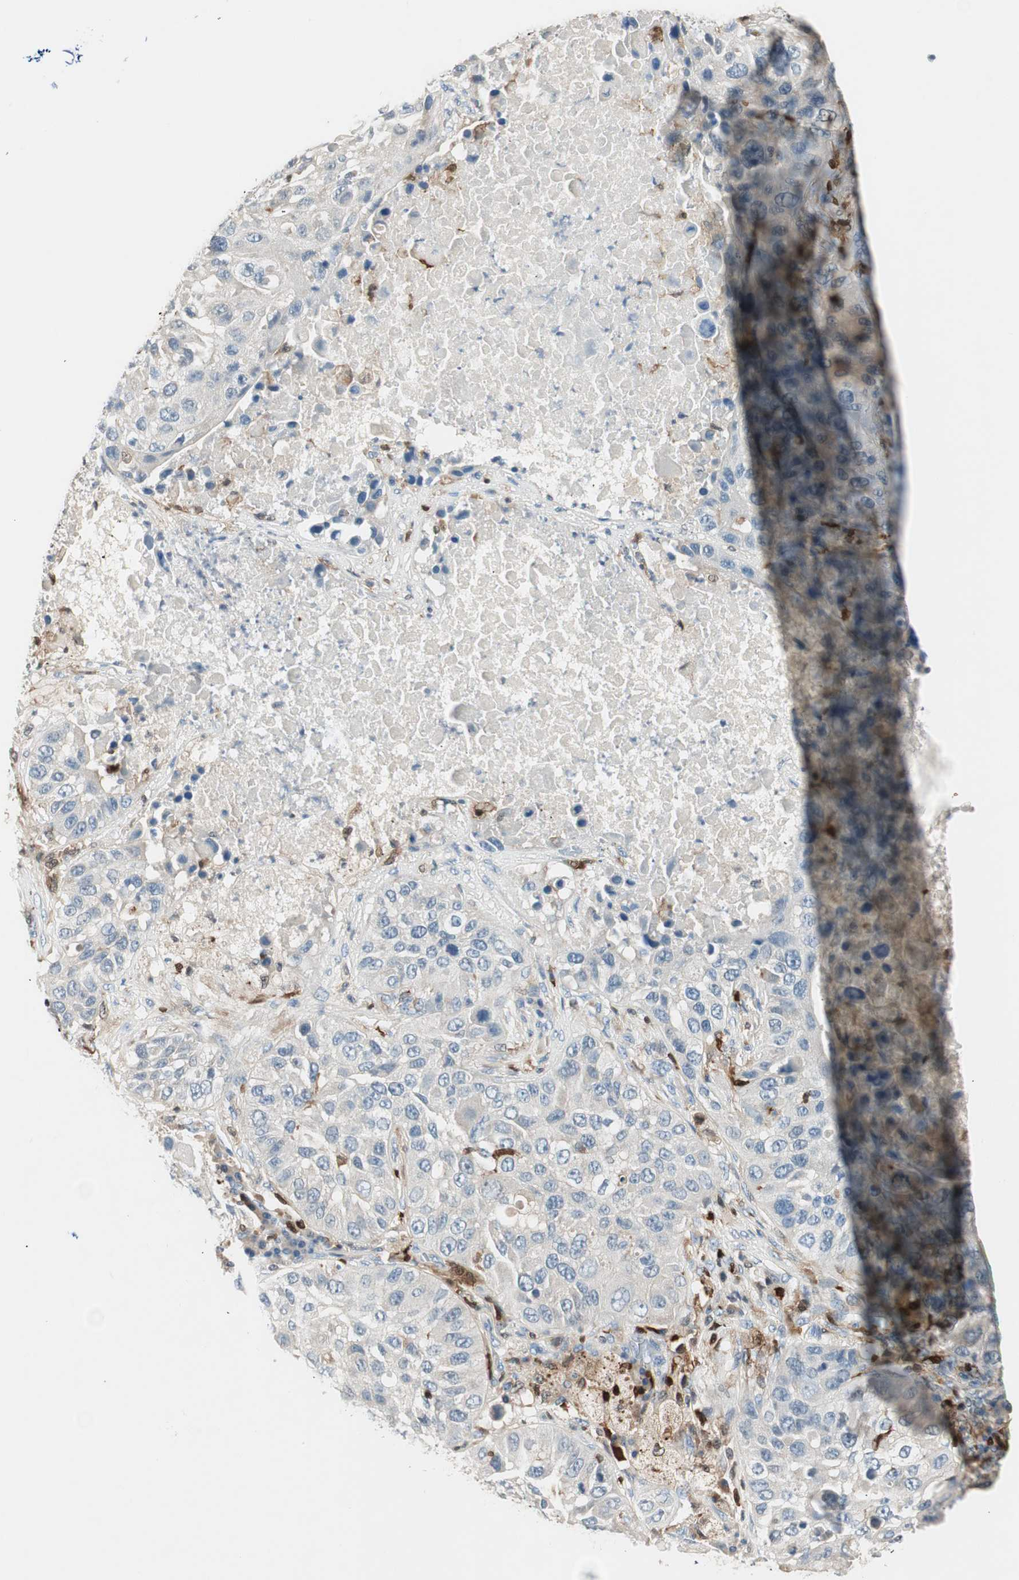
{"staining": {"intensity": "negative", "quantity": "none", "location": "none"}, "tissue": "lung cancer", "cell_type": "Tumor cells", "image_type": "cancer", "snomed": [{"axis": "morphology", "description": "Squamous cell carcinoma, NOS"}, {"axis": "topography", "description": "Lung"}], "caption": "High magnification brightfield microscopy of squamous cell carcinoma (lung) stained with DAB (3,3'-diaminobenzidine) (brown) and counterstained with hematoxylin (blue): tumor cells show no significant positivity.", "gene": "COTL1", "patient": {"sex": "male", "age": 57}}